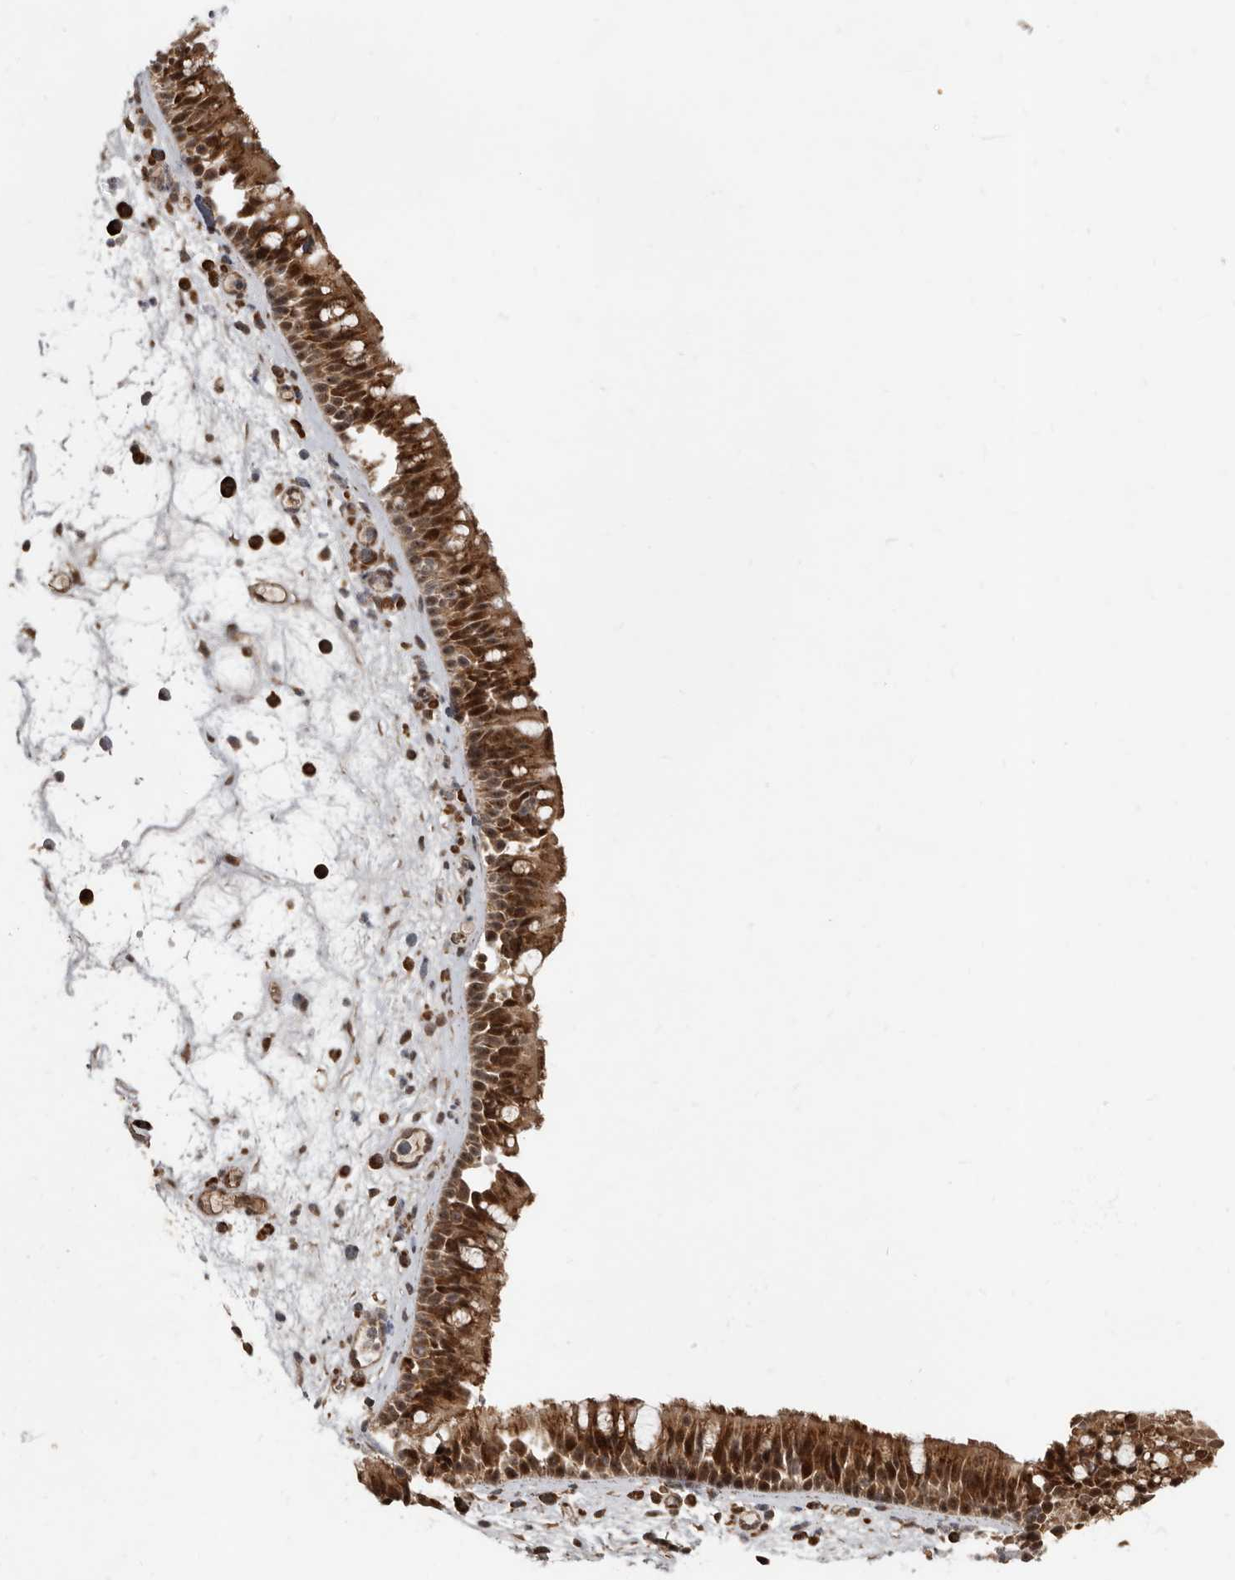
{"staining": {"intensity": "strong", "quantity": ">75%", "location": "cytoplasmic/membranous,nuclear"}, "tissue": "nasopharynx", "cell_type": "Respiratory epithelial cells", "image_type": "normal", "snomed": [{"axis": "morphology", "description": "Normal tissue, NOS"}, {"axis": "morphology", "description": "Inflammation, NOS"}, {"axis": "morphology", "description": "Malignant melanoma, Metastatic site"}, {"axis": "topography", "description": "Nasopharynx"}], "caption": "Respiratory epithelial cells display high levels of strong cytoplasmic/membranous,nuclear staining in about >75% of cells in normal nasopharynx.", "gene": "LRGUK", "patient": {"sex": "male", "age": 70}}